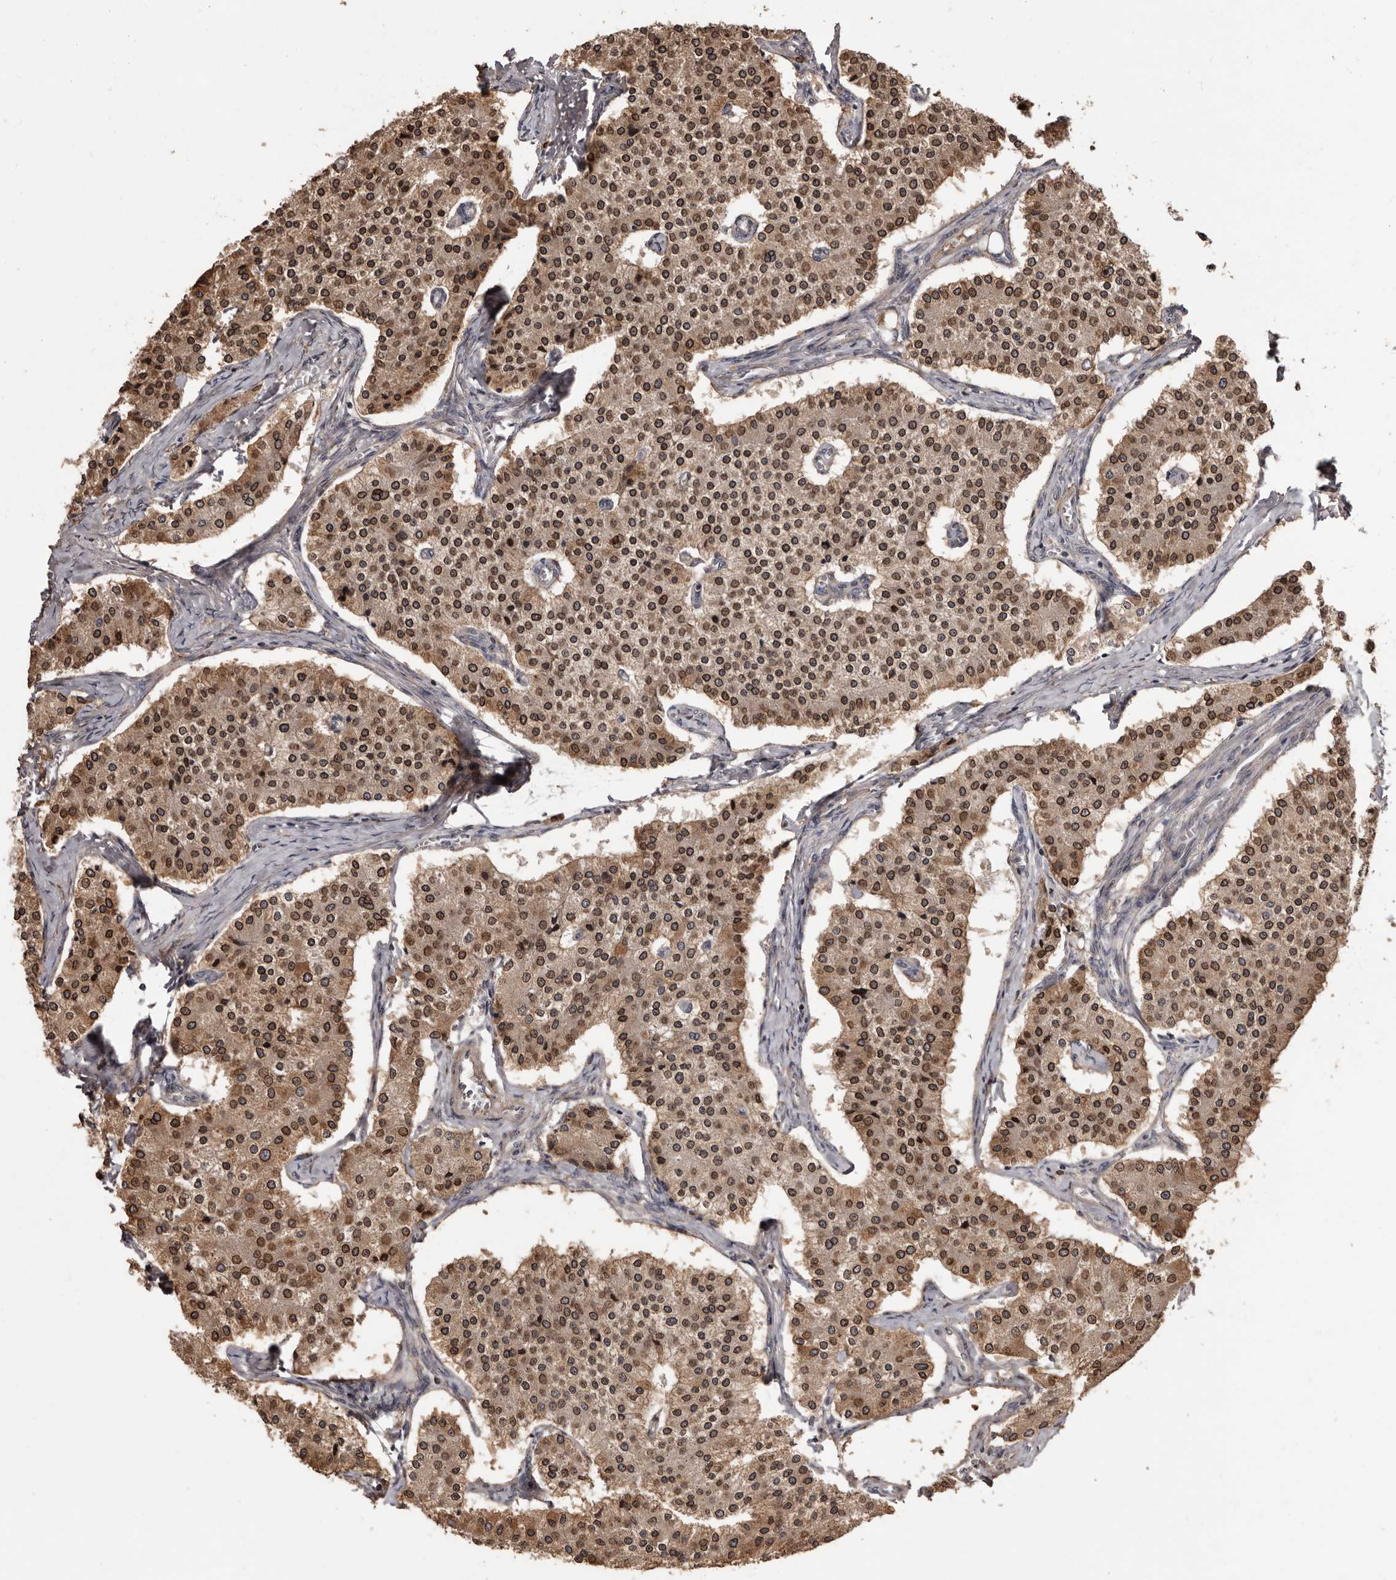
{"staining": {"intensity": "moderate", "quantity": ">75%", "location": "cytoplasmic/membranous,nuclear"}, "tissue": "carcinoid", "cell_type": "Tumor cells", "image_type": "cancer", "snomed": [{"axis": "morphology", "description": "Carcinoid, malignant, NOS"}, {"axis": "topography", "description": "Colon"}], "caption": "A brown stain labels moderate cytoplasmic/membranous and nuclear staining of a protein in carcinoid tumor cells. (brown staining indicates protein expression, while blue staining denotes nuclei).", "gene": "ZCCHC7", "patient": {"sex": "female", "age": 52}}